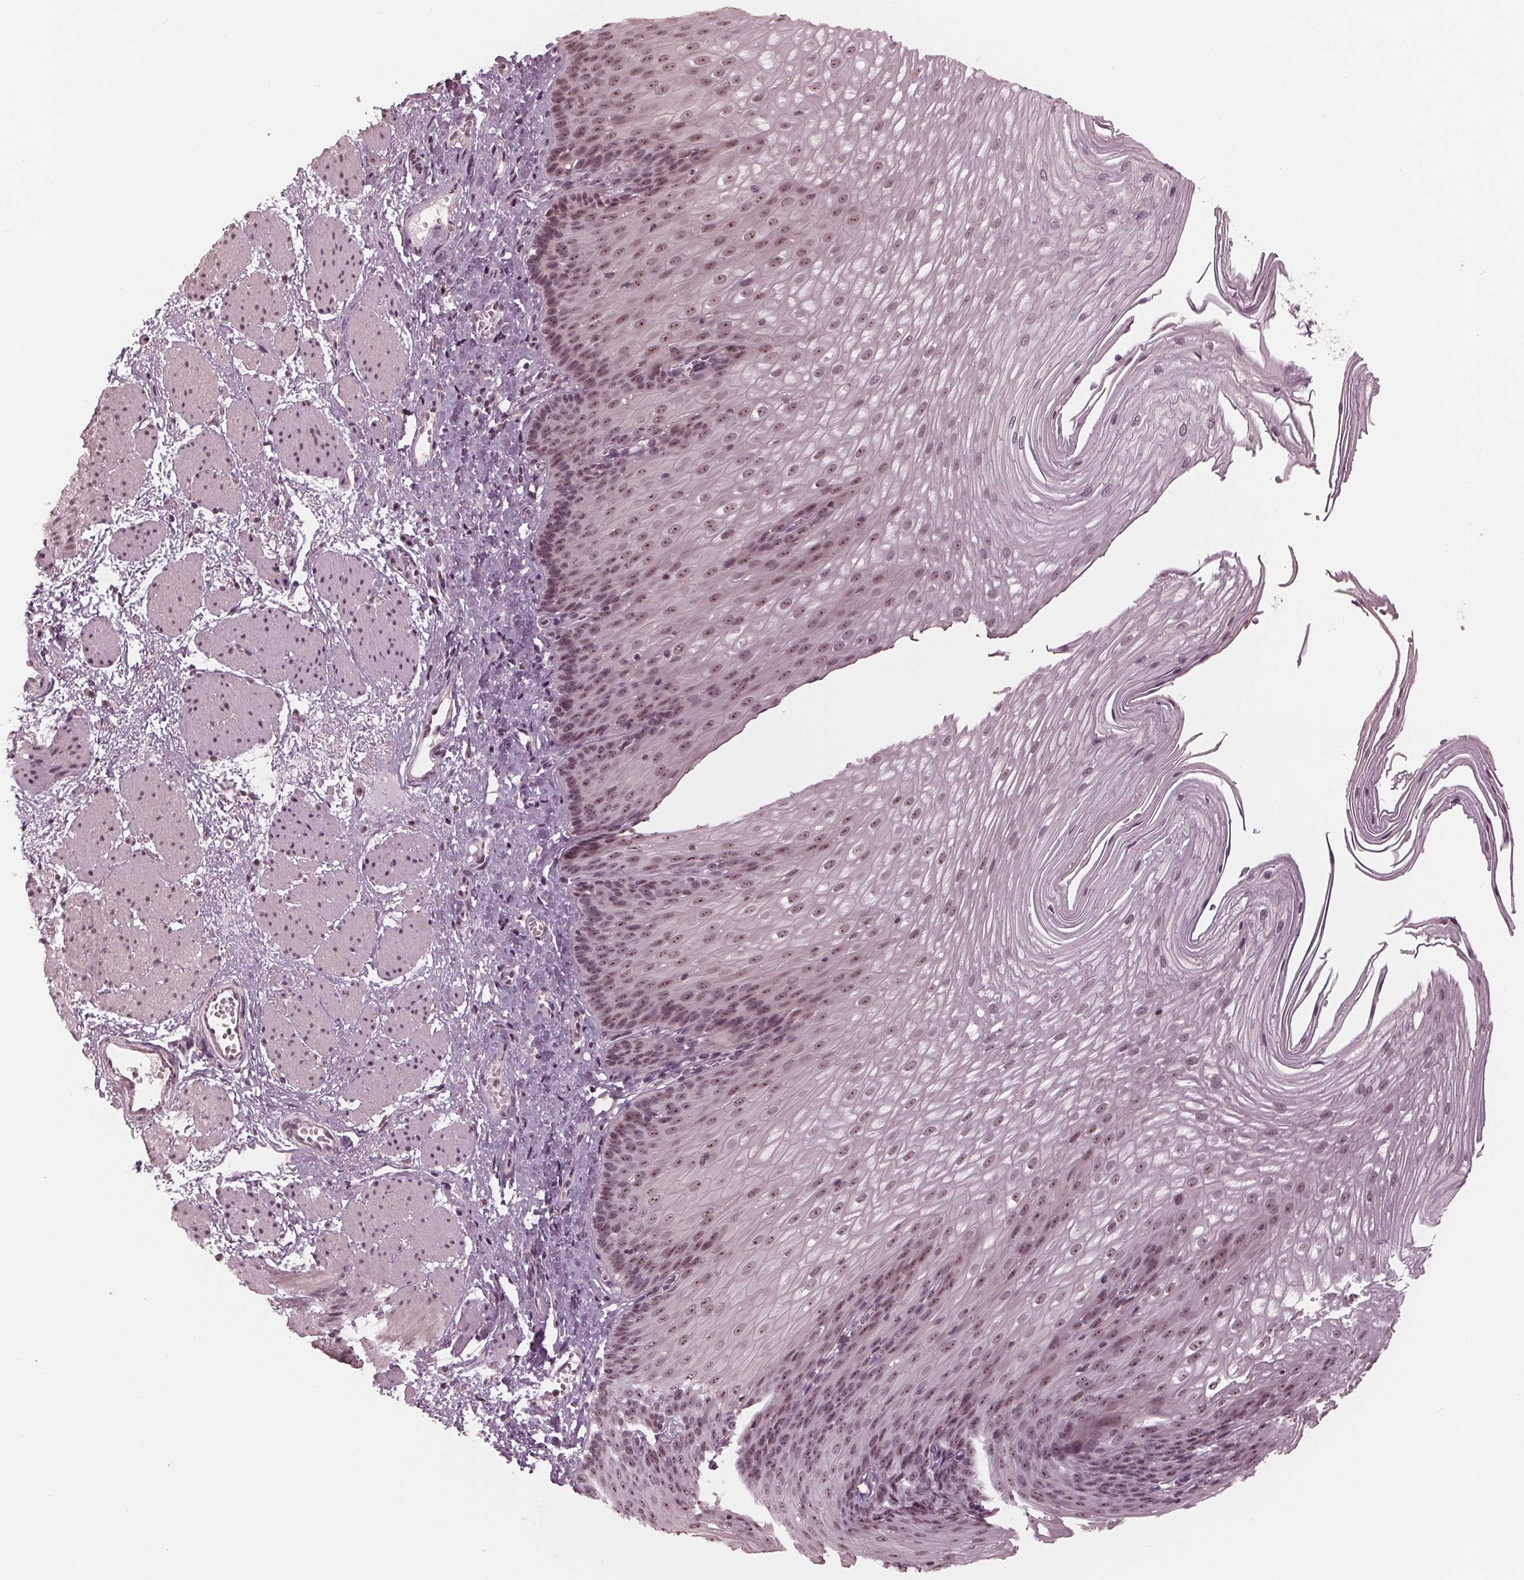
{"staining": {"intensity": "moderate", "quantity": "25%-75%", "location": "nuclear"}, "tissue": "esophagus", "cell_type": "Squamous epithelial cells", "image_type": "normal", "snomed": [{"axis": "morphology", "description": "Normal tissue, NOS"}, {"axis": "topography", "description": "Esophagus"}], "caption": "A brown stain labels moderate nuclear staining of a protein in squamous epithelial cells of normal esophagus. (Brightfield microscopy of DAB IHC at high magnification).", "gene": "SLX4", "patient": {"sex": "male", "age": 62}}